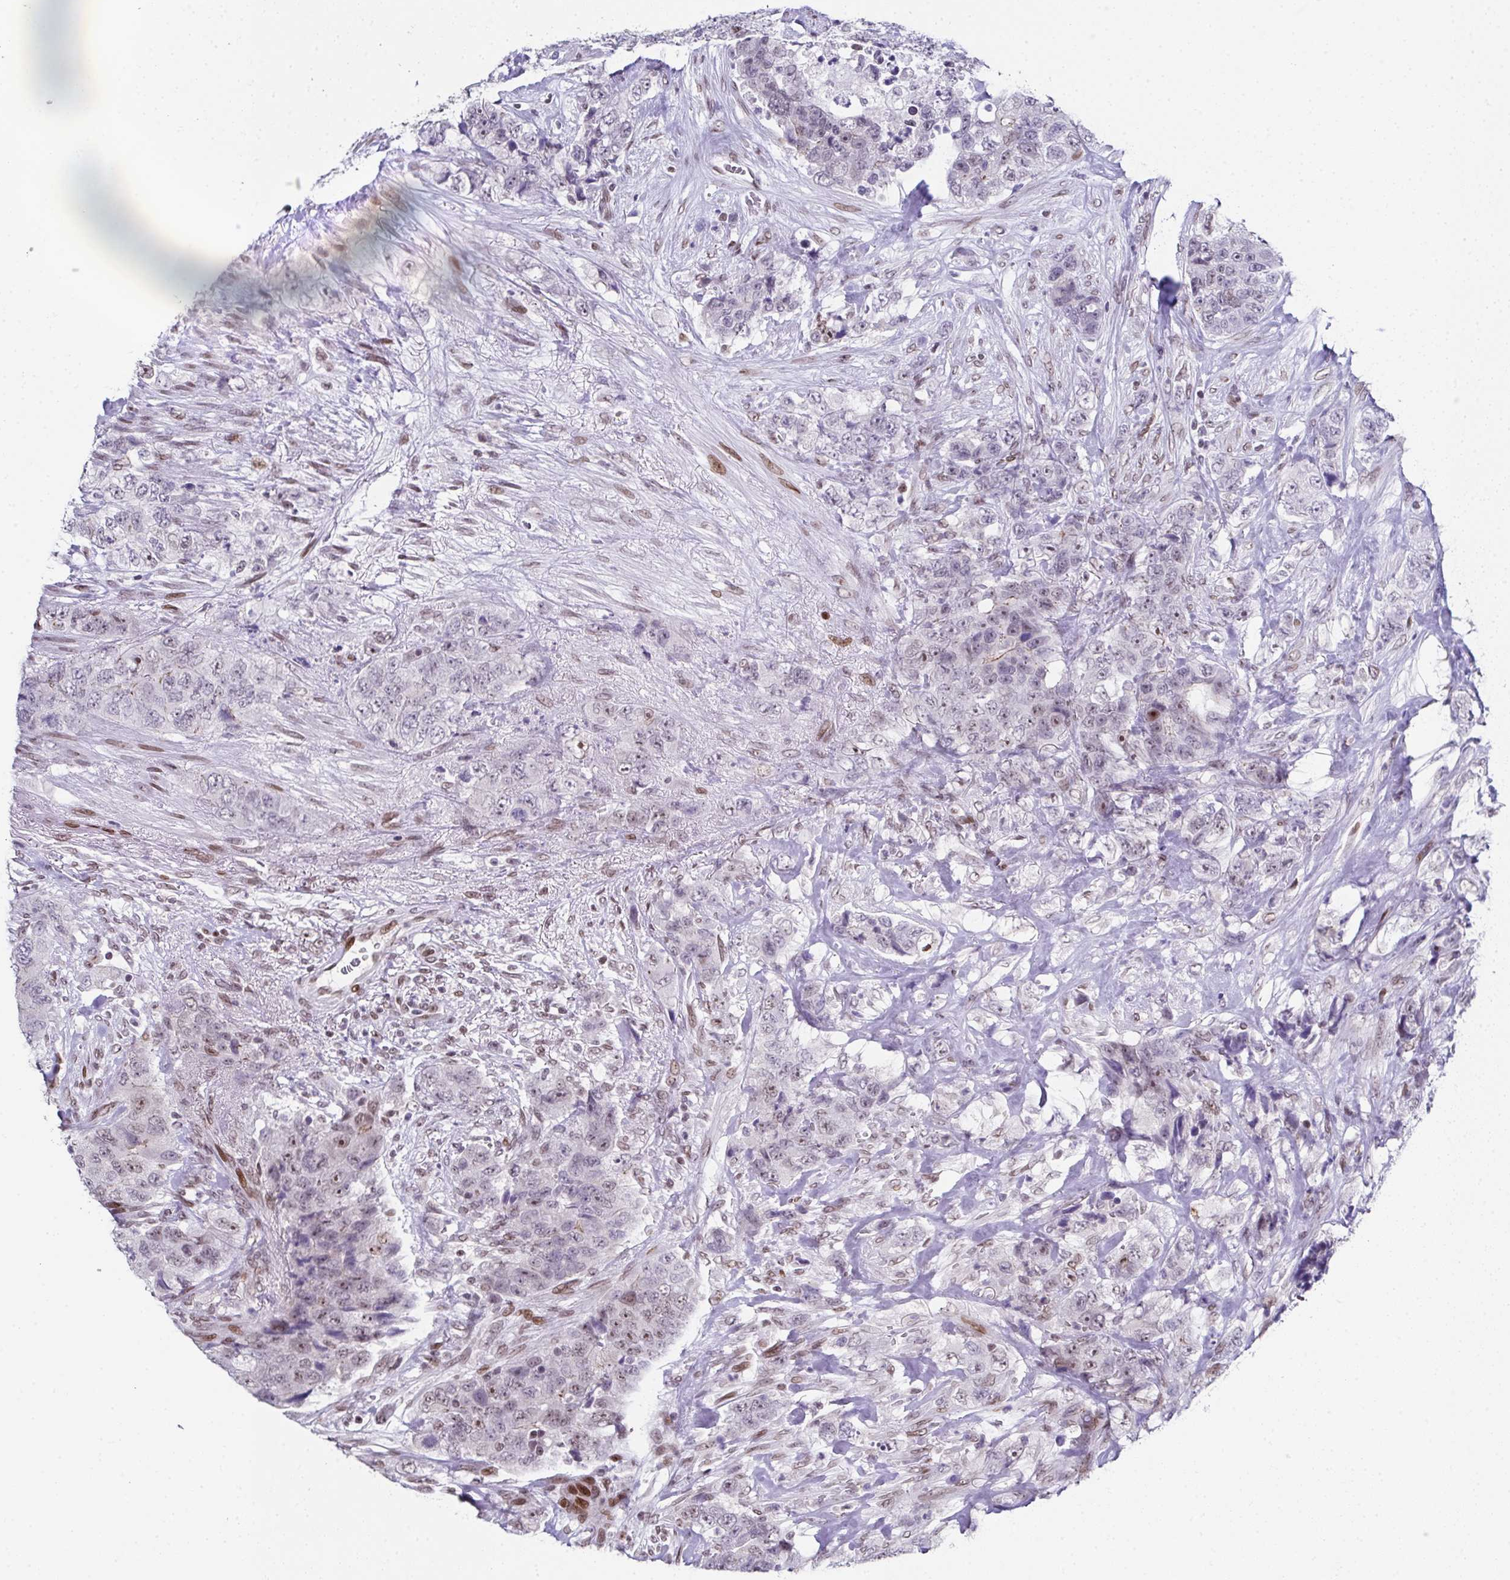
{"staining": {"intensity": "negative", "quantity": "none", "location": "none"}, "tissue": "urothelial cancer", "cell_type": "Tumor cells", "image_type": "cancer", "snomed": [{"axis": "morphology", "description": "Urothelial carcinoma, High grade"}, {"axis": "topography", "description": "Urinary bladder"}], "caption": "Protein analysis of urothelial carcinoma (high-grade) reveals no significant expression in tumor cells.", "gene": "RB1", "patient": {"sex": "female", "age": 78}}